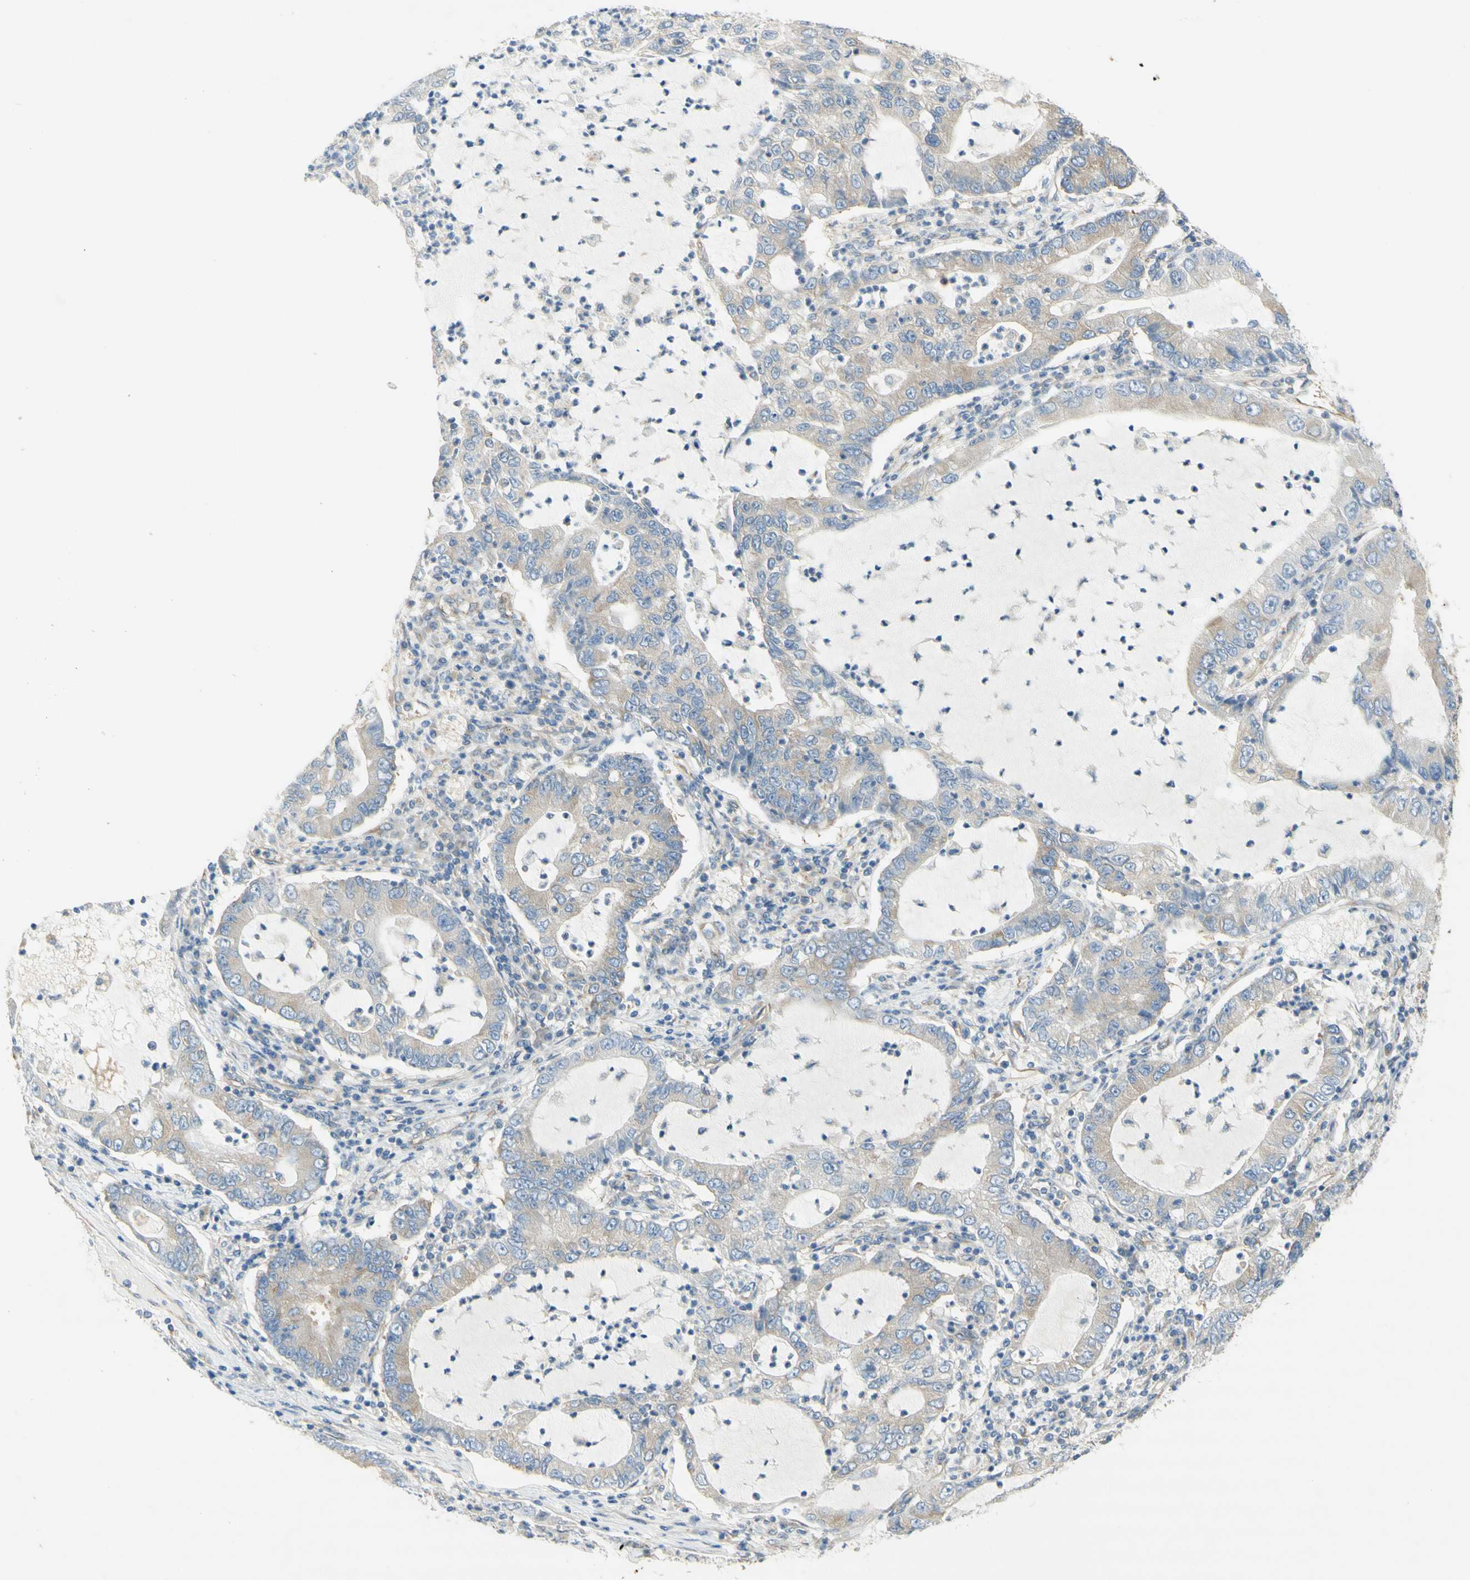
{"staining": {"intensity": "weak", "quantity": "25%-75%", "location": "cytoplasmic/membranous"}, "tissue": "lung cancer", "cell_type": "Tumor cells", "image_type": "cancer", "snomed": [{"axis": "morphology", "description": "Adenocarcinoma, NOS"}, {"axis": "topography", "description": "Lung"}], "caption": "Weak cytoplasmic/membranous positivity is appreciated in about 25%-75% of tumor cells in lung cancer (adenocarcinoma).", "gene": "DYNC1H1", "patient": {"sex": "female", "age": 51}}